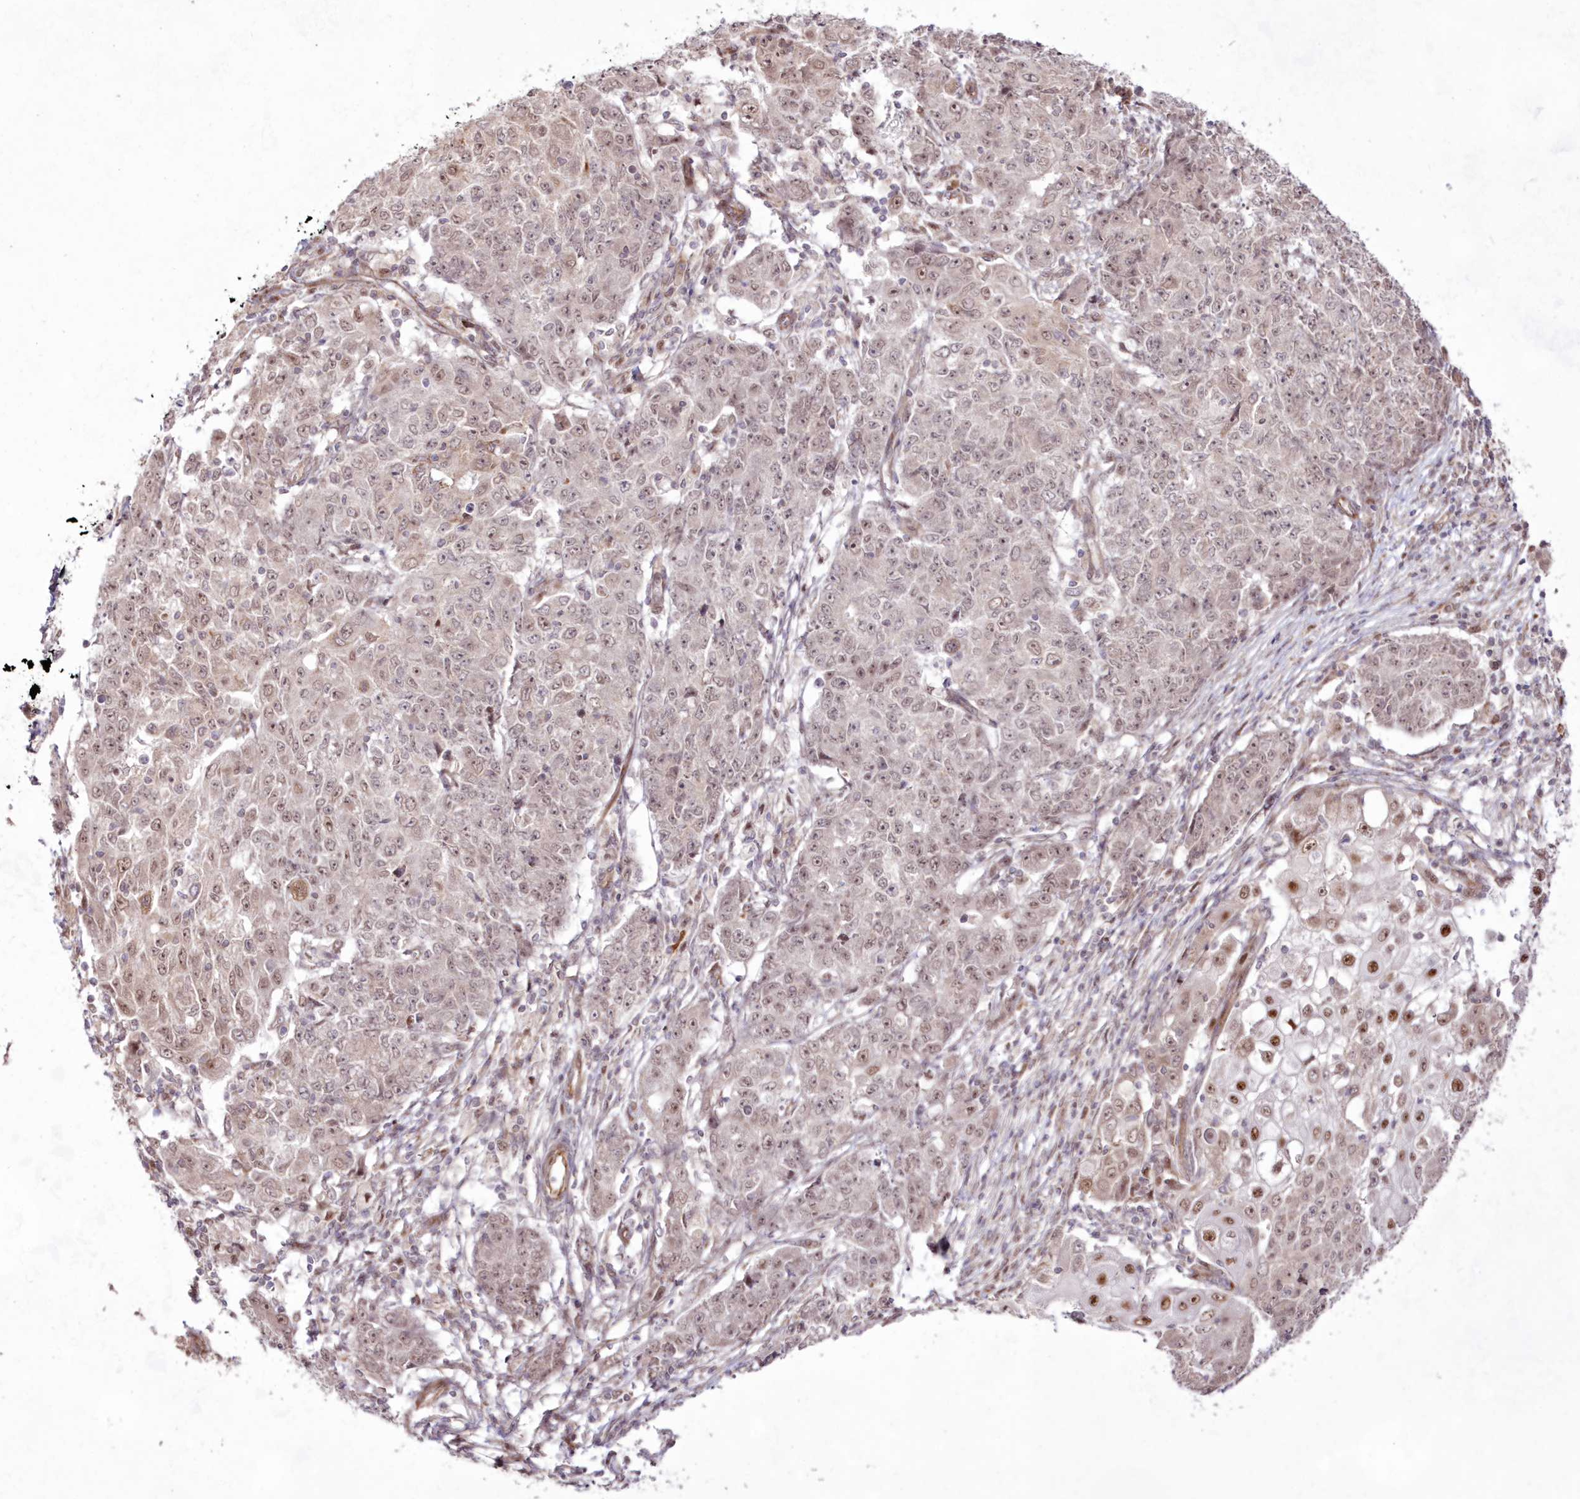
{"staining": {"intensity": "weak", "quantity": ">75%", "location": "nuclear"}, "tissue": "ovarian cancer", "cell_type": "Tumor cells", "image_type": "cancer", "snomed": [{"axis": "morphology", "description": "Carcinoma, endometroid"}, {"axis": "topography", "description": "Ovary"}], "caption": "DAB (3,3'-diaminobenzidine) immunohistochemical staining of human ovarian cancer reveals weak nuclear protein positivity in approximately >75% of tumor cells. The protein of interest is shown in brown color, while the nuclei are stained blue.", "gene": "SNIP1", "patient": {"sex": "female", "age": 42}}